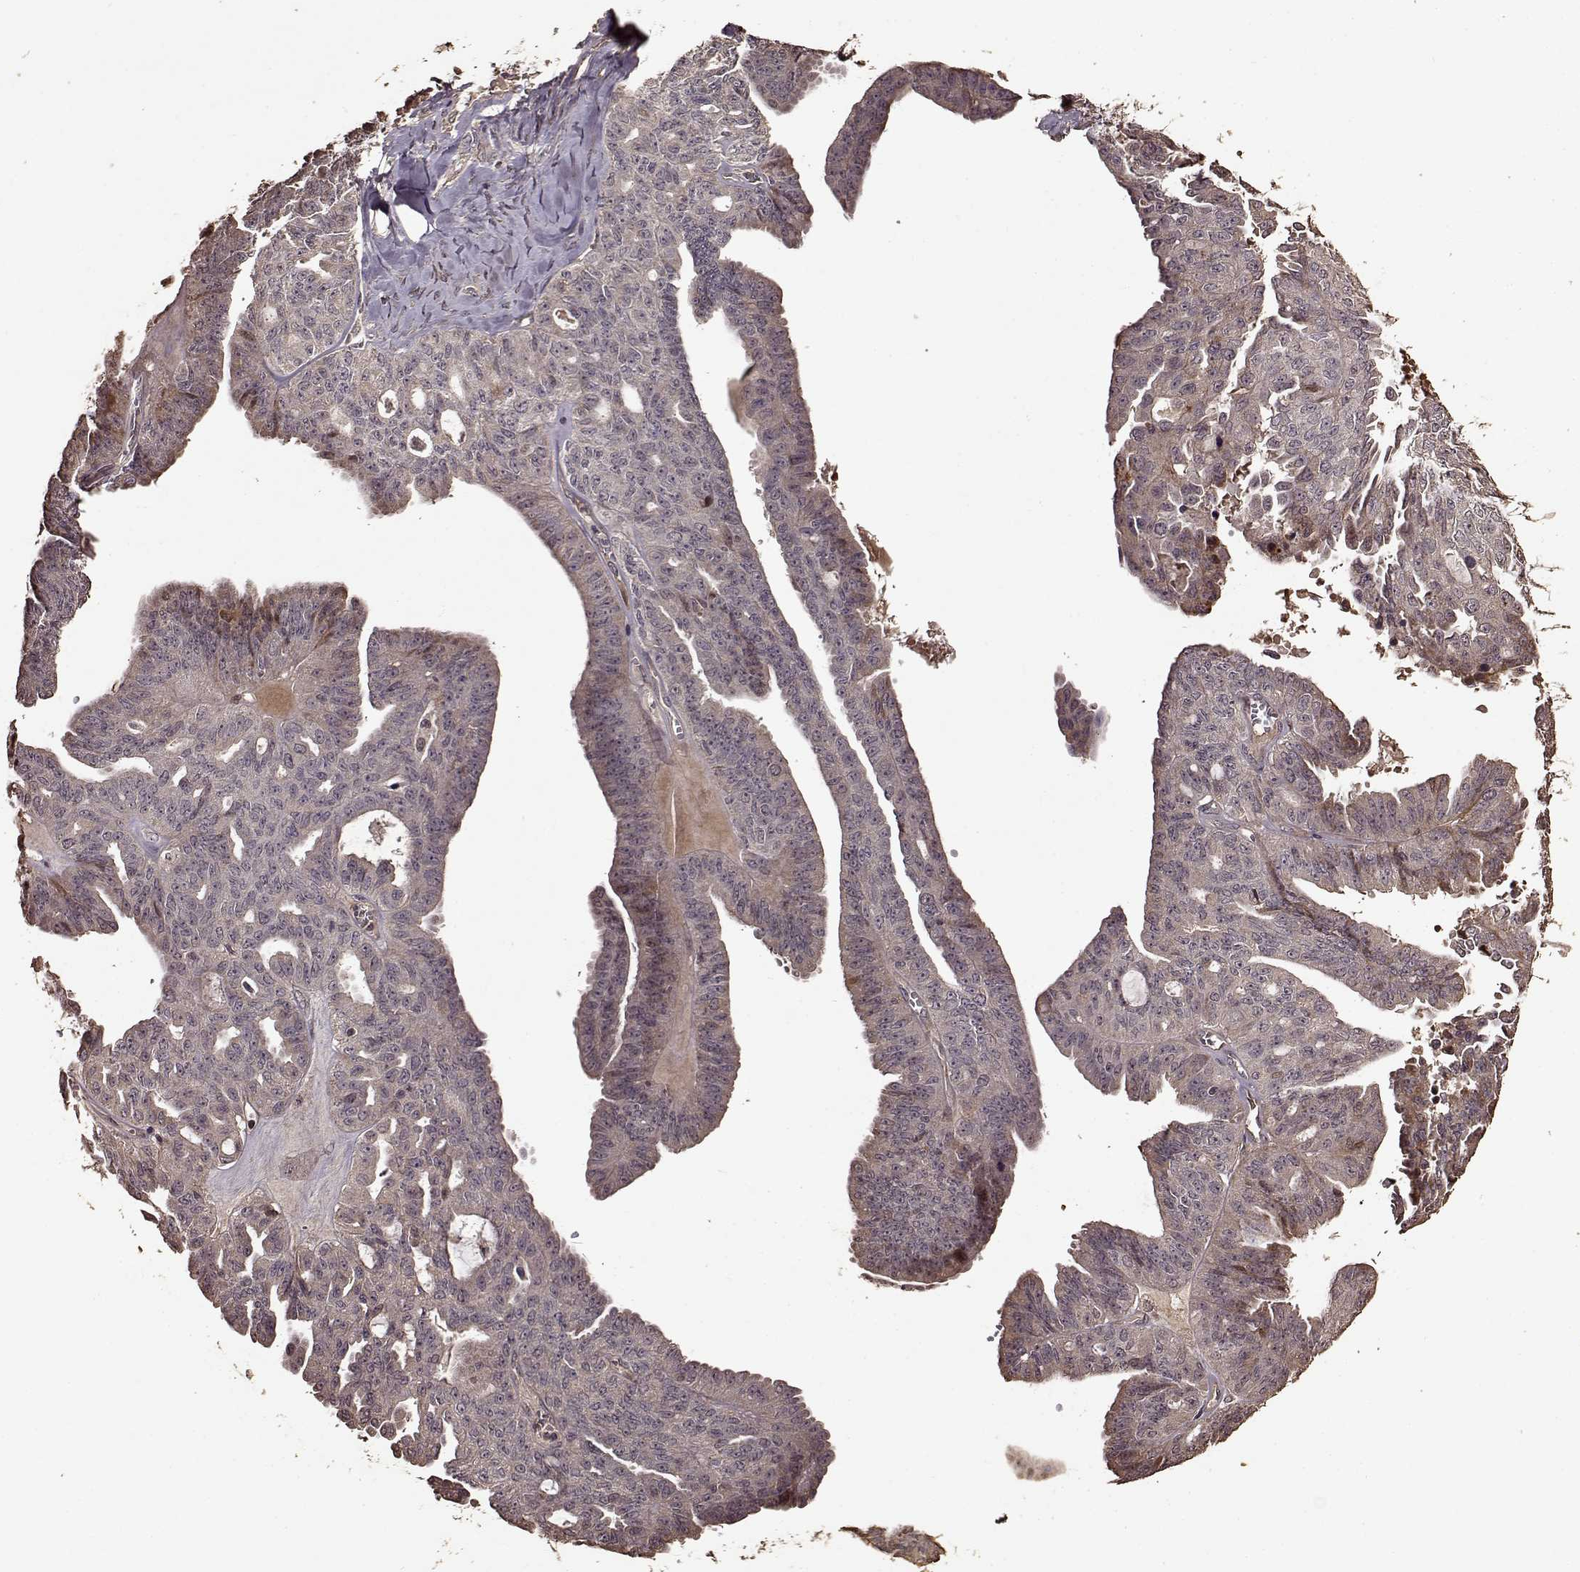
{"staining": {"intensity": "negative", "quantity": "none", "location": "none"}, "tissue": "ovarian cancer", "cell_type": "Tumor cells", "image_type": "cancer", "snomed": [{"axis": "morphology", "description": "Cystadenocarcinoma, serous, NOS"}, {"axis": "topography", "description": "Ovary"}], "caption": "DAB immunohistochemical staining of human ovarian cancer displays no significant positivity in tumor cells.", "gene": "FBXW11", "patient": {"sex": "female", "age": 71}}